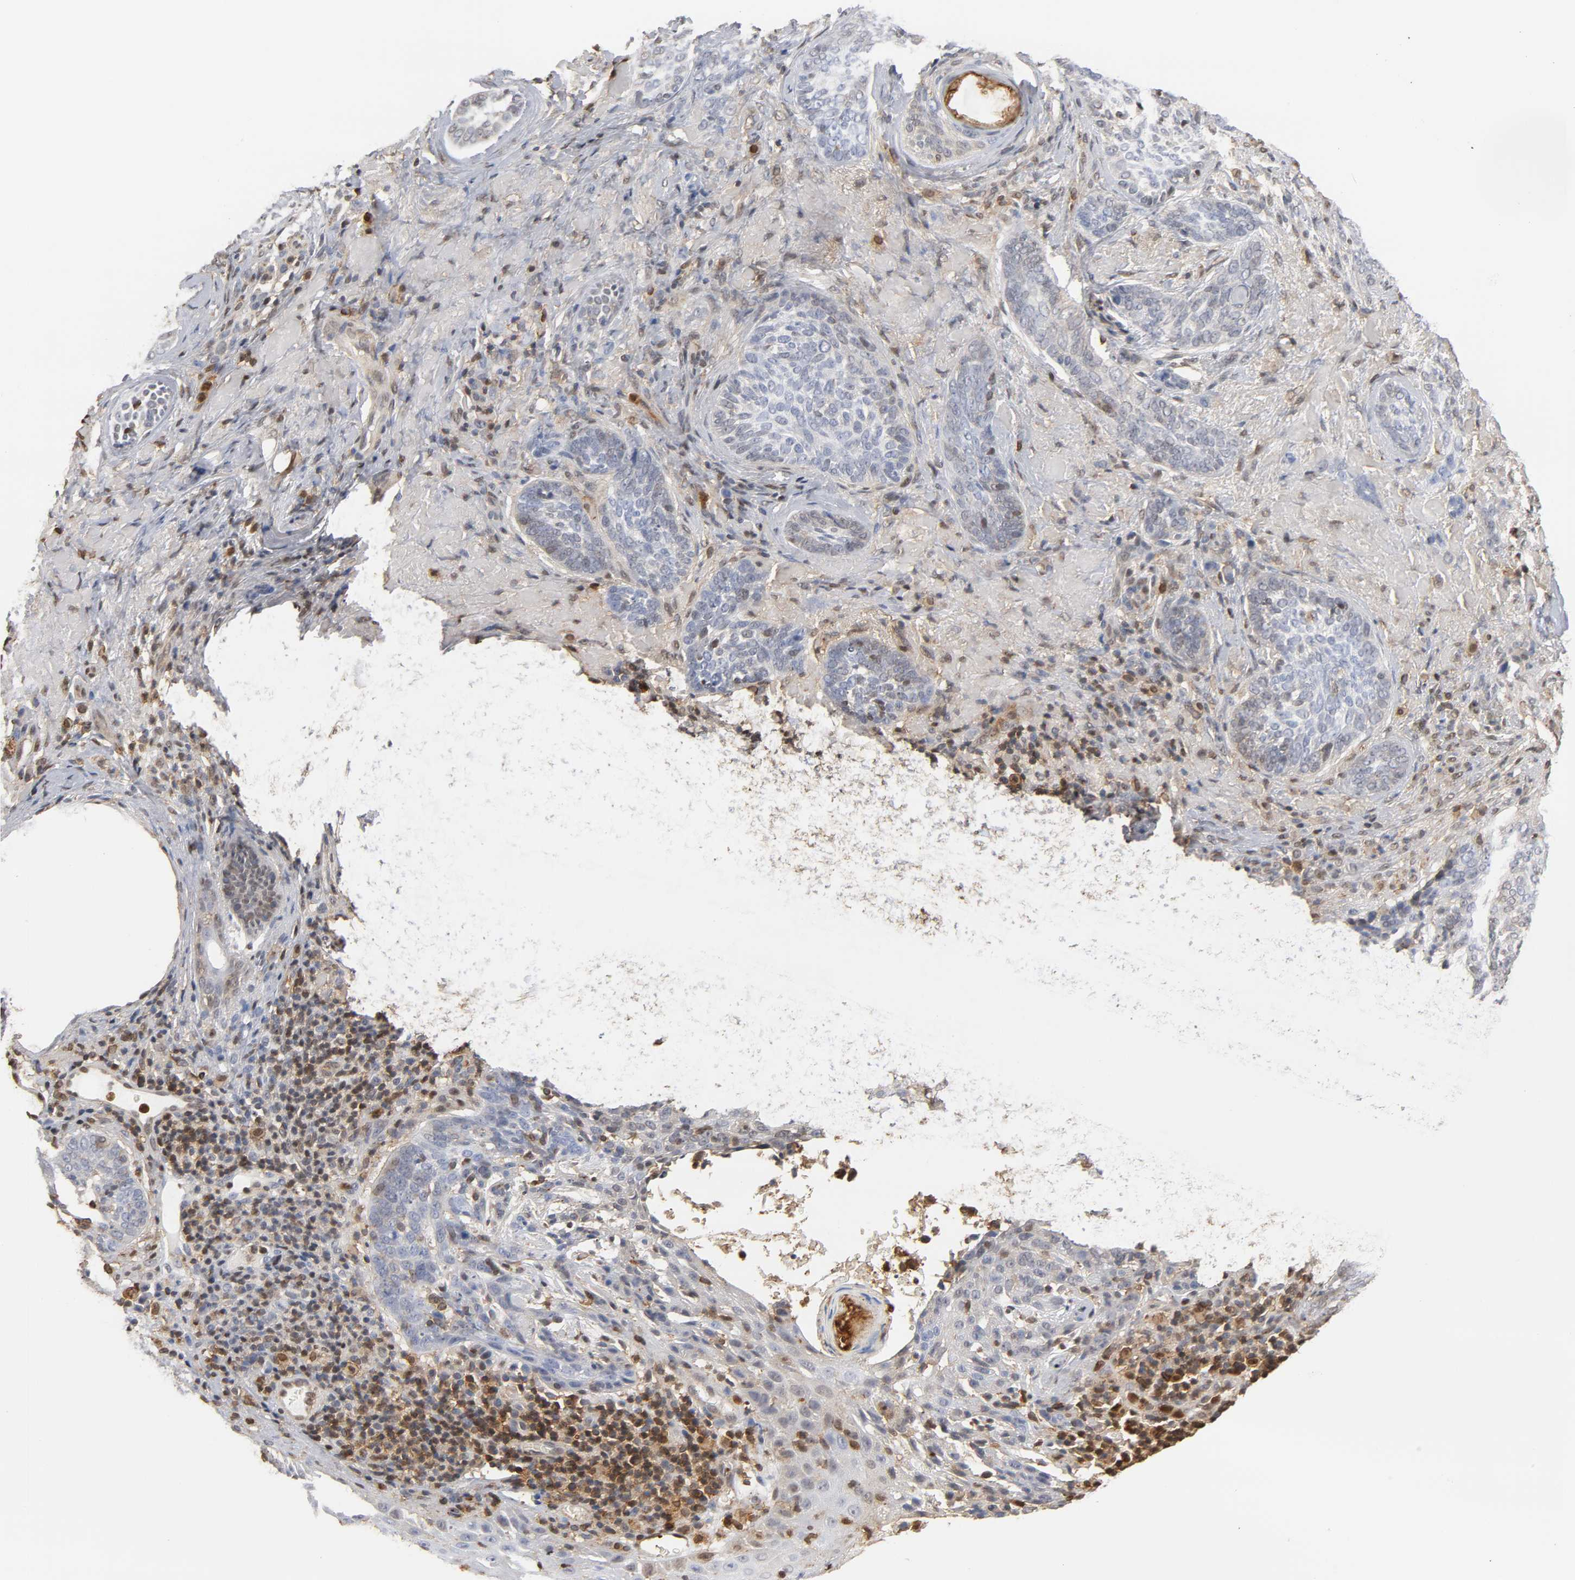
{"staining": {"intensity": "negative", "quantity": "none", "location": "none"}, "tissue": "skin cancer", "cell_type": "Tumor cells", "image_type": "cancer", "snomed": [{"axis": "morphology", "description": "Basal cell carcinoma"}, {"axis": "topography", "description": "Skin"}], "caption": "High power microscopy image of an immunohistochemistry (IHC) image of basal cell carcinoma (skin), revealing no significant staining in tumor cells.", "gene": "ANXA11", "patient": {"sex": "male", "age": 91}}